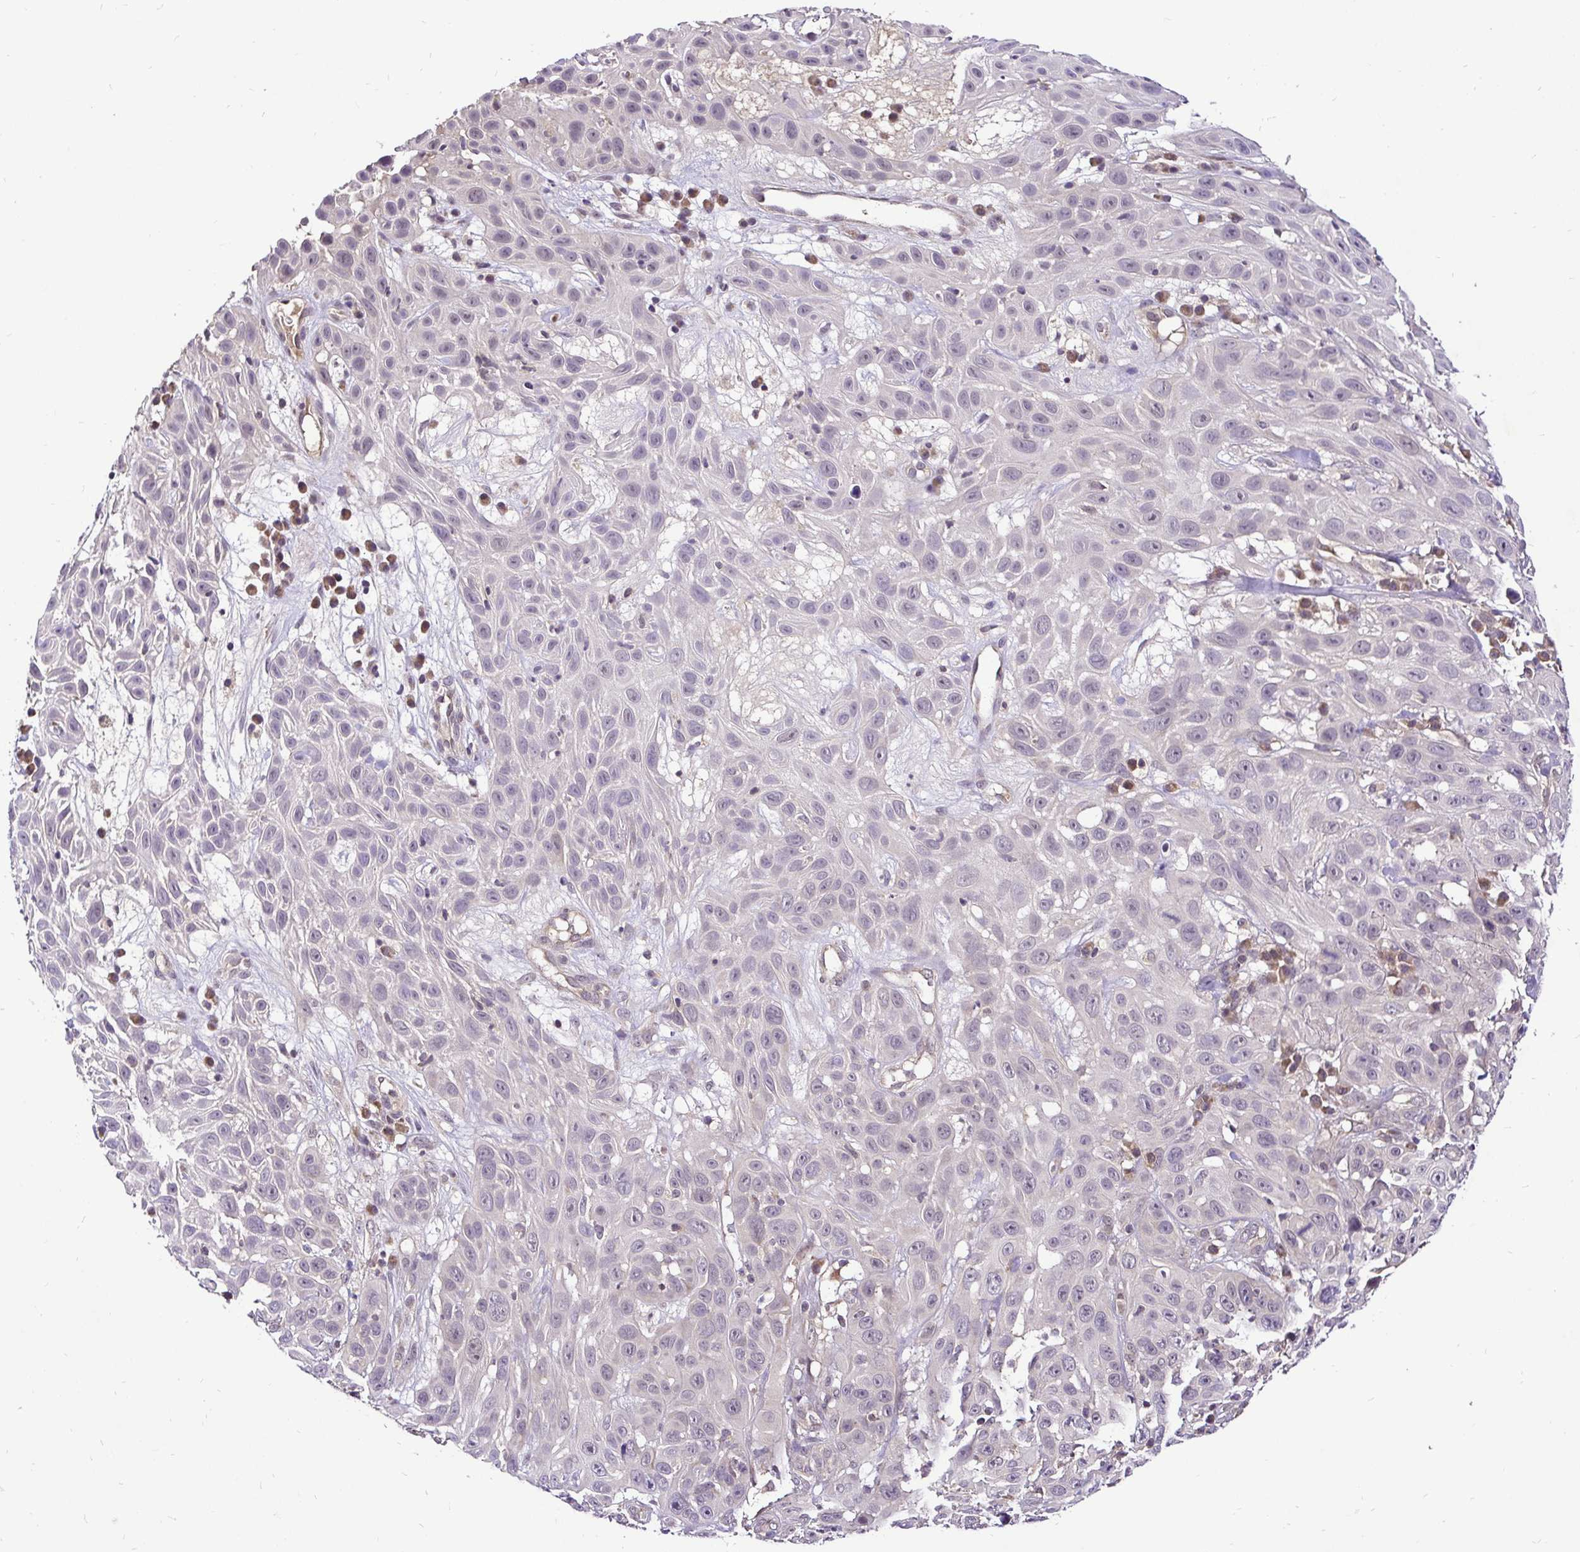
{"staining": {"intensity": "negative", "quantity": "none", "location": "none"}, "tissue": "skin cancer", "cell_type": "Tumor cells", "image_type": "cancer", "snomed": [{"axis": "morphology", "description": "Squamous cell carcinoma, NOS"}, {"axis": "topography", "description": "Skin"}], "caption": "High power microscopy photomicrograph of an immunohistochemistry (IHC) image of skin cancer, revealing no significant expression in tumor cells.", "gene": "UBE2M", "patient": {"sex": "male", "age": 82}}